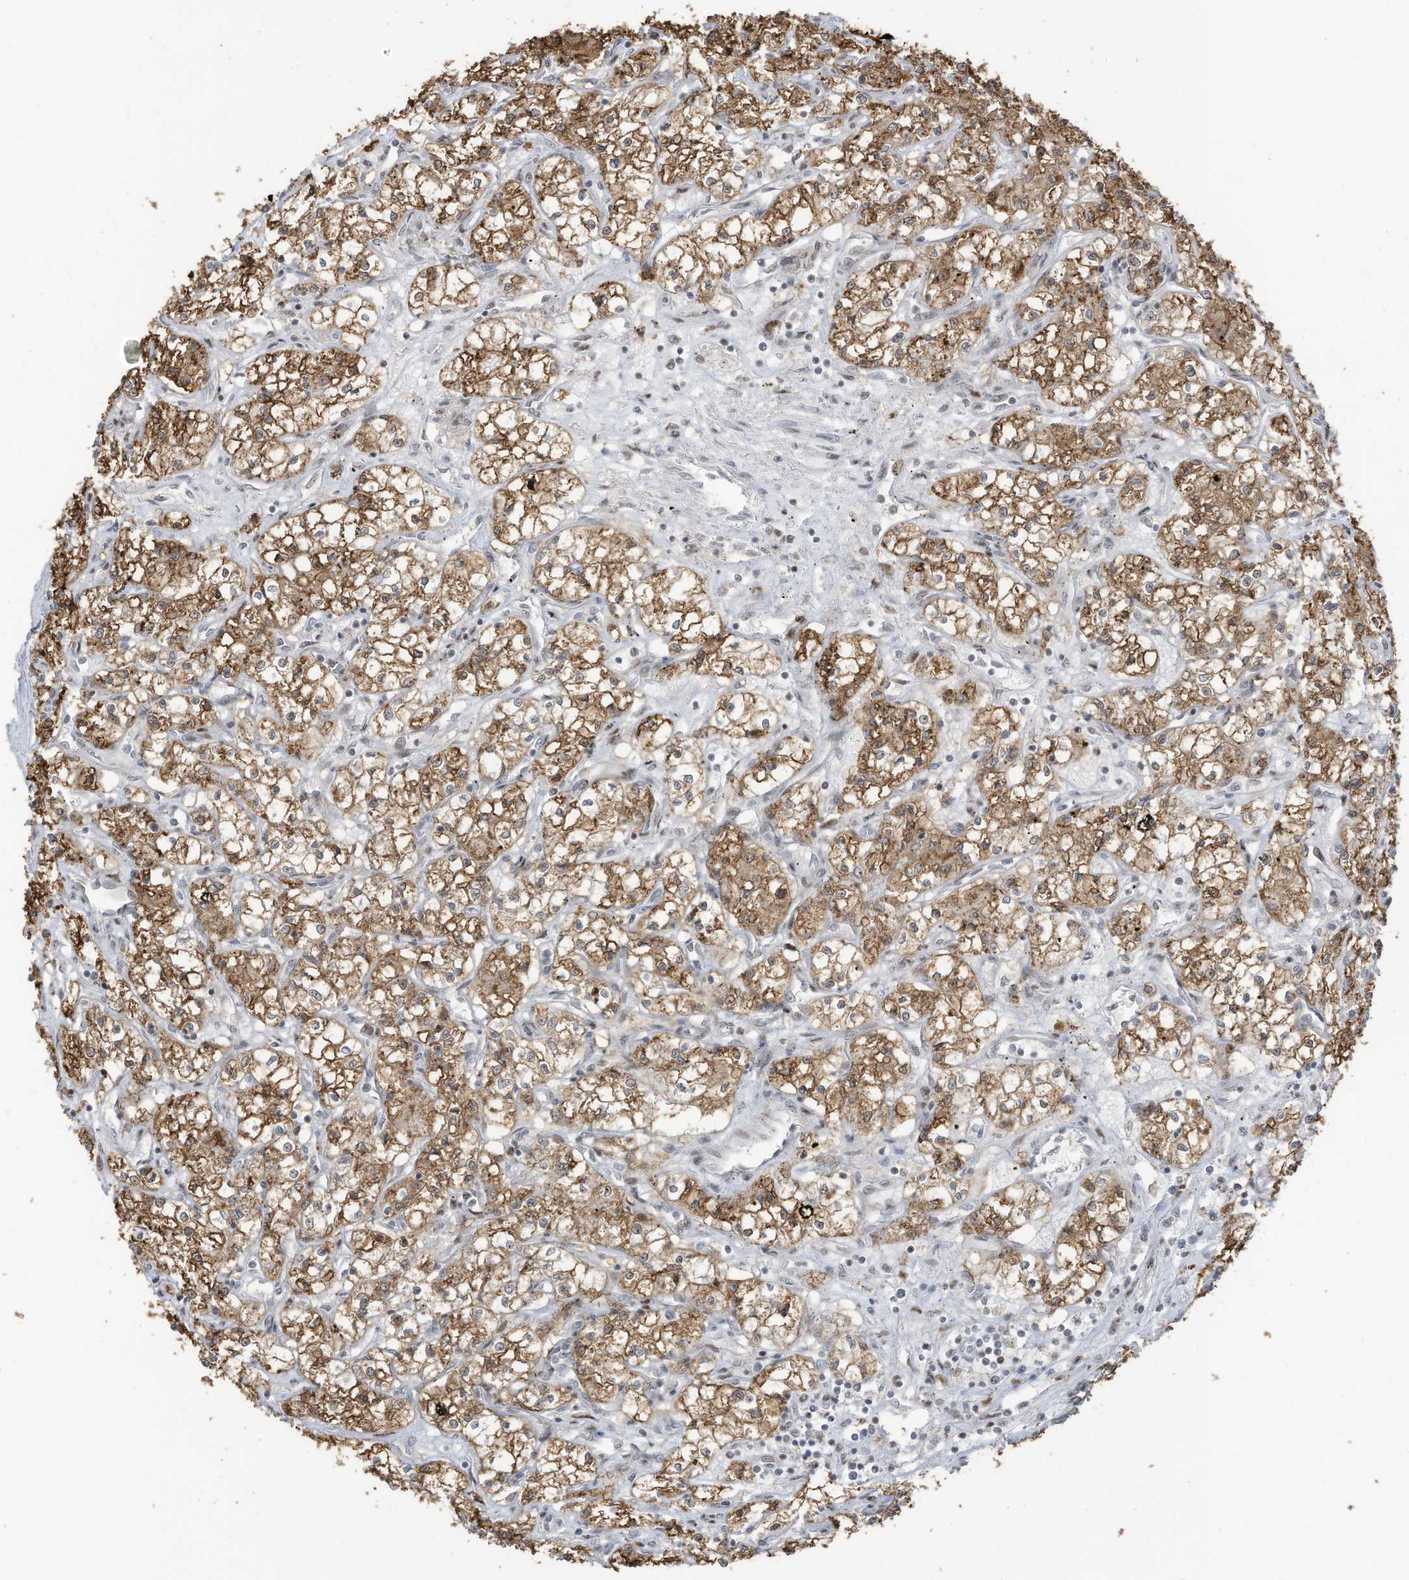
{"staining": {"intensity": "moderate", "quantity": ">75%", "location": "cytoplasmic/membranous,nuclear"}, "tissue": "renal cancer", "cell_type": "Tumor cells", "image_type": "cancer", "snomed": [{"axis": "morphology", "description": "Adenocarcinoma, NOS"}, {"axis": "topography", "description": "Kidney"}], "caption": "Immunohistochemical staining of renal cancer demonstrates moderate cytoplasmic/membranous and nuclear protein positivity in about >75% of tumor cells.", "gene": "ZCWPW2", "patient": {"sex": "male", "age": 59}}